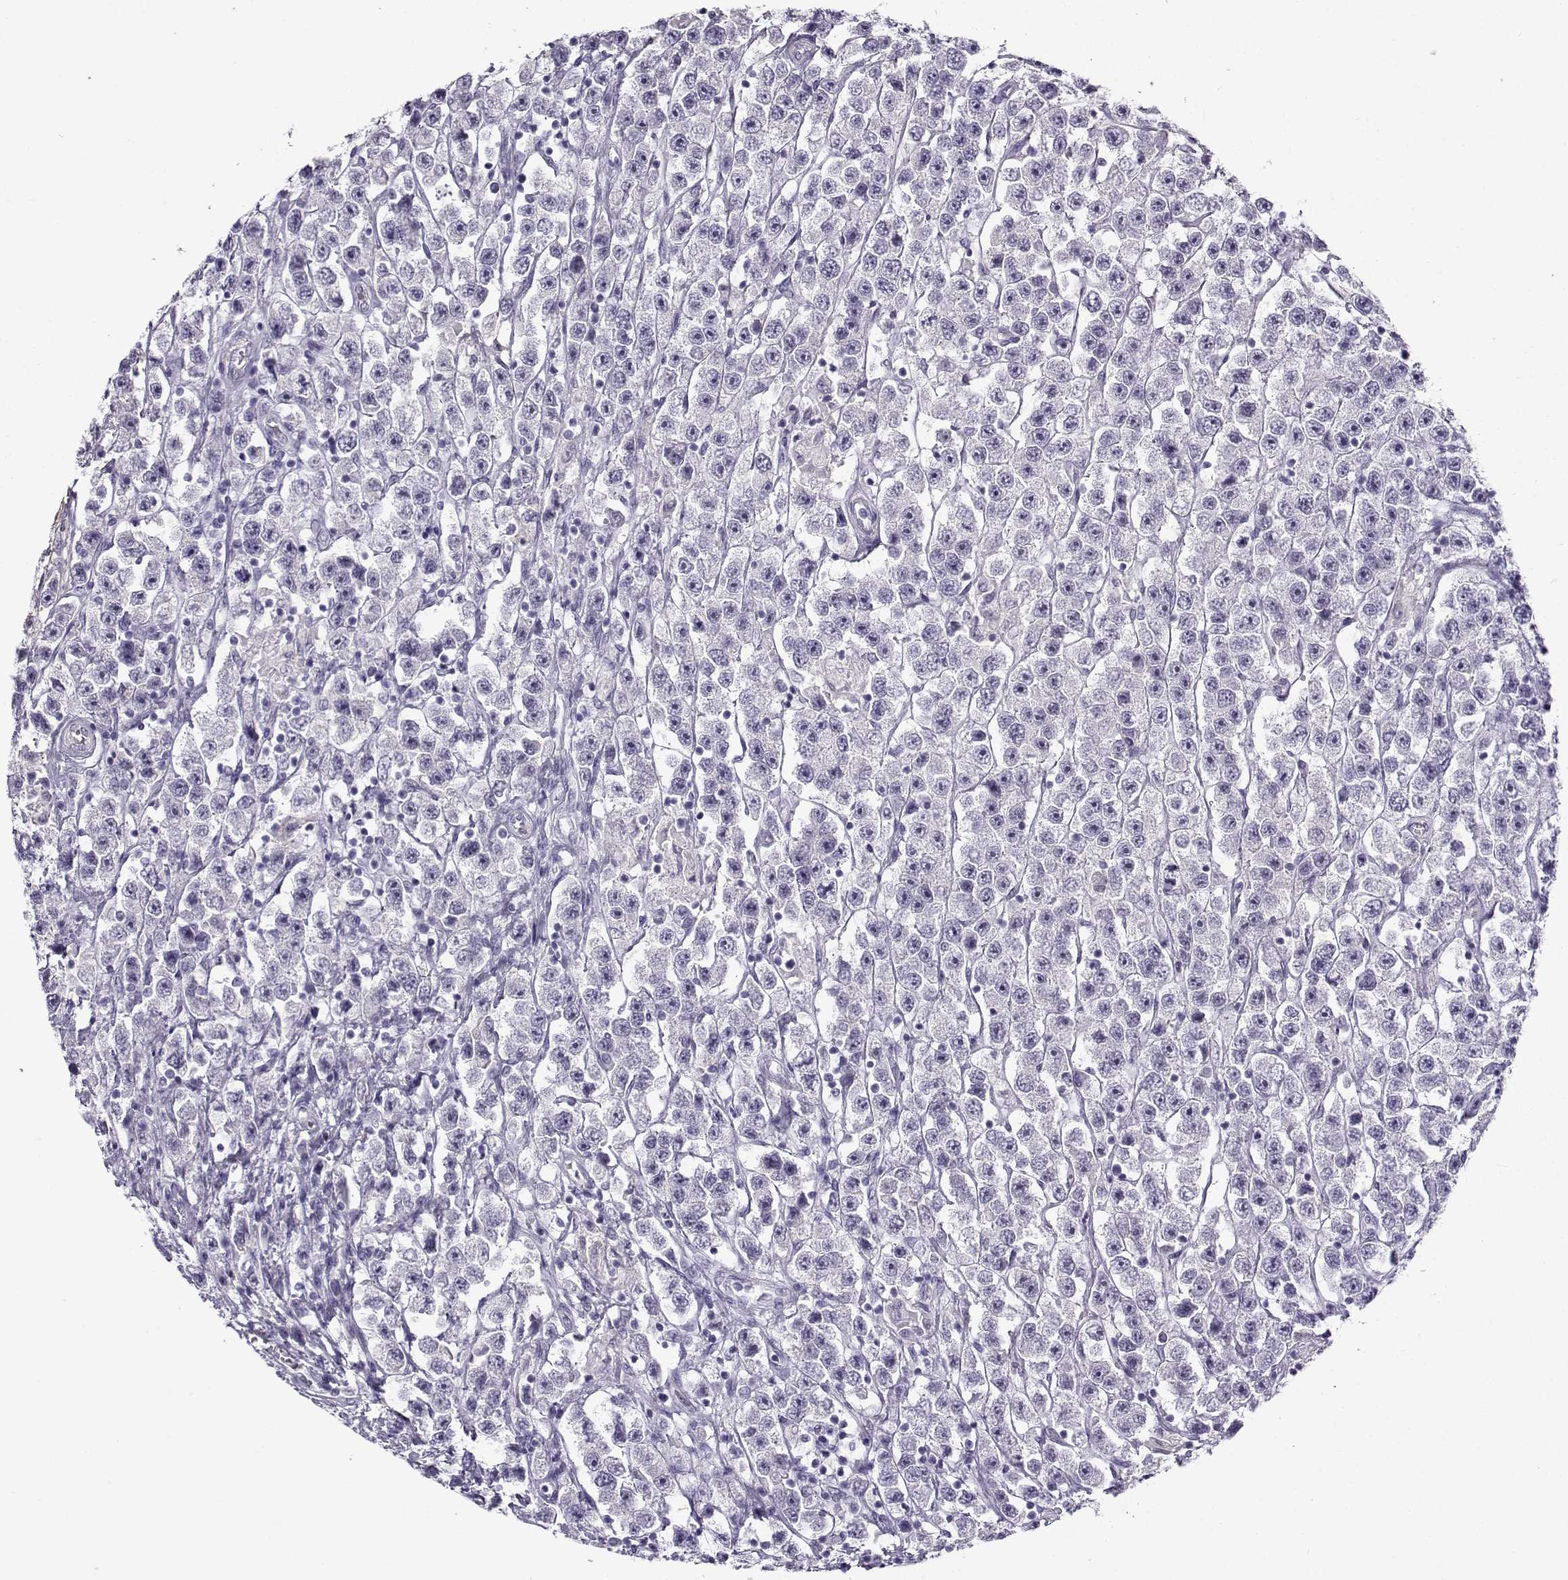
{"staining": {"intensity": "negative", "quantity": "none", "location": "none"}, "tissue": "testis cancer", "cell_type": "Tumor cells", "image_type": "cancer", "snomed": [{"axis": "morphology", "description": "Seminoma, NOS"}, {"axis": "topography", "description": "Testis"}], "caption": "The photomicrograph shows no staining of tumor cells in testis seminoma.", "gene": "GTSF1L", "patient": {"sex": "male", "age": 45}}